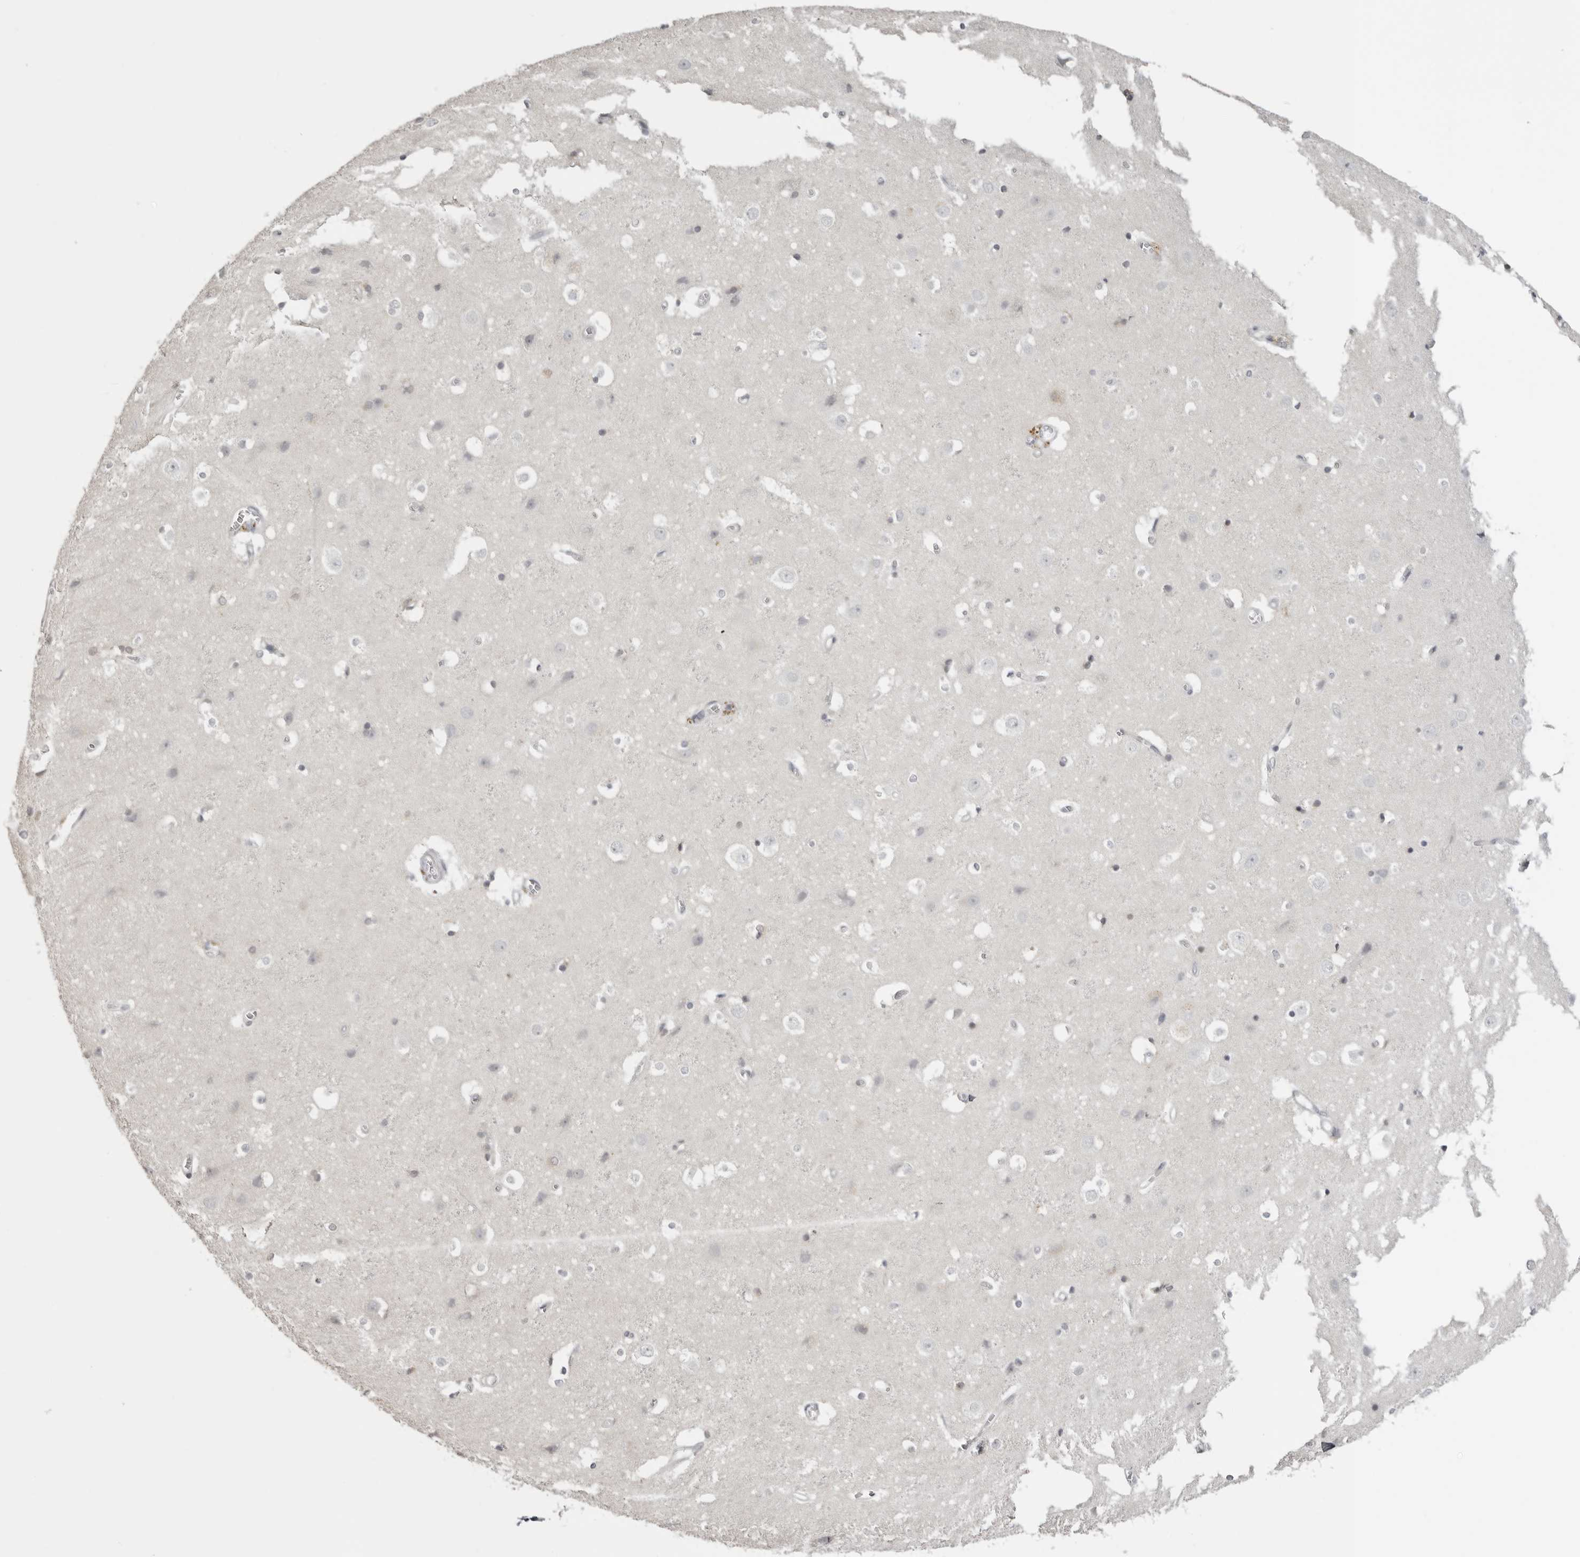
{"staining": {"intensity": "negative", "quantity": "none", "location": "none"}, "tissue": "cerebral cortex", "cell_type": "Endothelial cells", "image_type": "normal", "snomed": [{"axis": "morphology", "description": "Normal tissue, NOS"}, {"axis": "topography", "description": "Cerebral cortex"}], "caption": "An immunohistochemistry image of unremarkable cerebral cortex is shown. There is no staining in endothelial cells of cerebral cortex. The staining was performed using DAB (3,3'-diaminobenzidine) to visualize the protein expression in brown, while the nuclei were stained in blue with hematoxylin (Magnification: 20x).", "gene": "GPN2", "patient": {"sex": "male", "age": 54}}